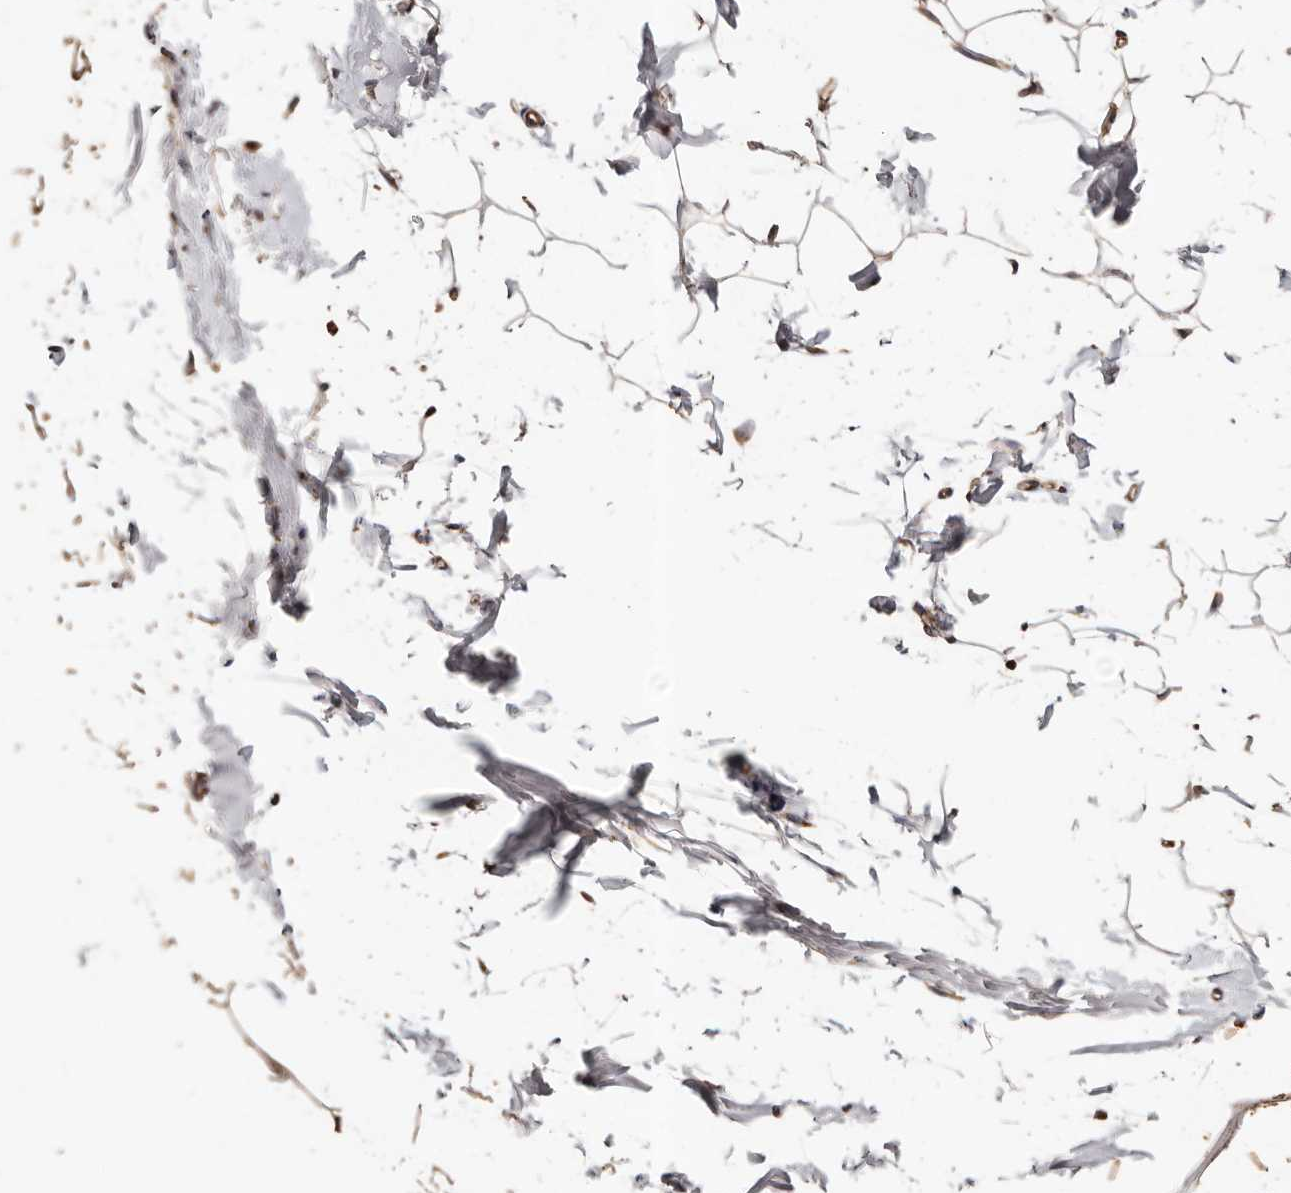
{"staining": {"intensity": "weak", "quantity": "25%-75%", "location": "cytoplasmic/membranous"}, "tissue": "adipose tissue", "cell_type": "Adipocytes", "image_type": "normal", "snomed": [{"axis": "morphology", "description": "Normal tissue, NOS"}, {"axis": "topography", "description": "Breast"}], "caption": "Immunohistochemical staining of unremarkable adipose tissue demonstrates 25%-75% levels of weak cytoplasmic/membranous protein expression in approximately 25%-75% of adipocytes.", "gene": "THBS3", "patient": {"sex": "female", "age": 23}}